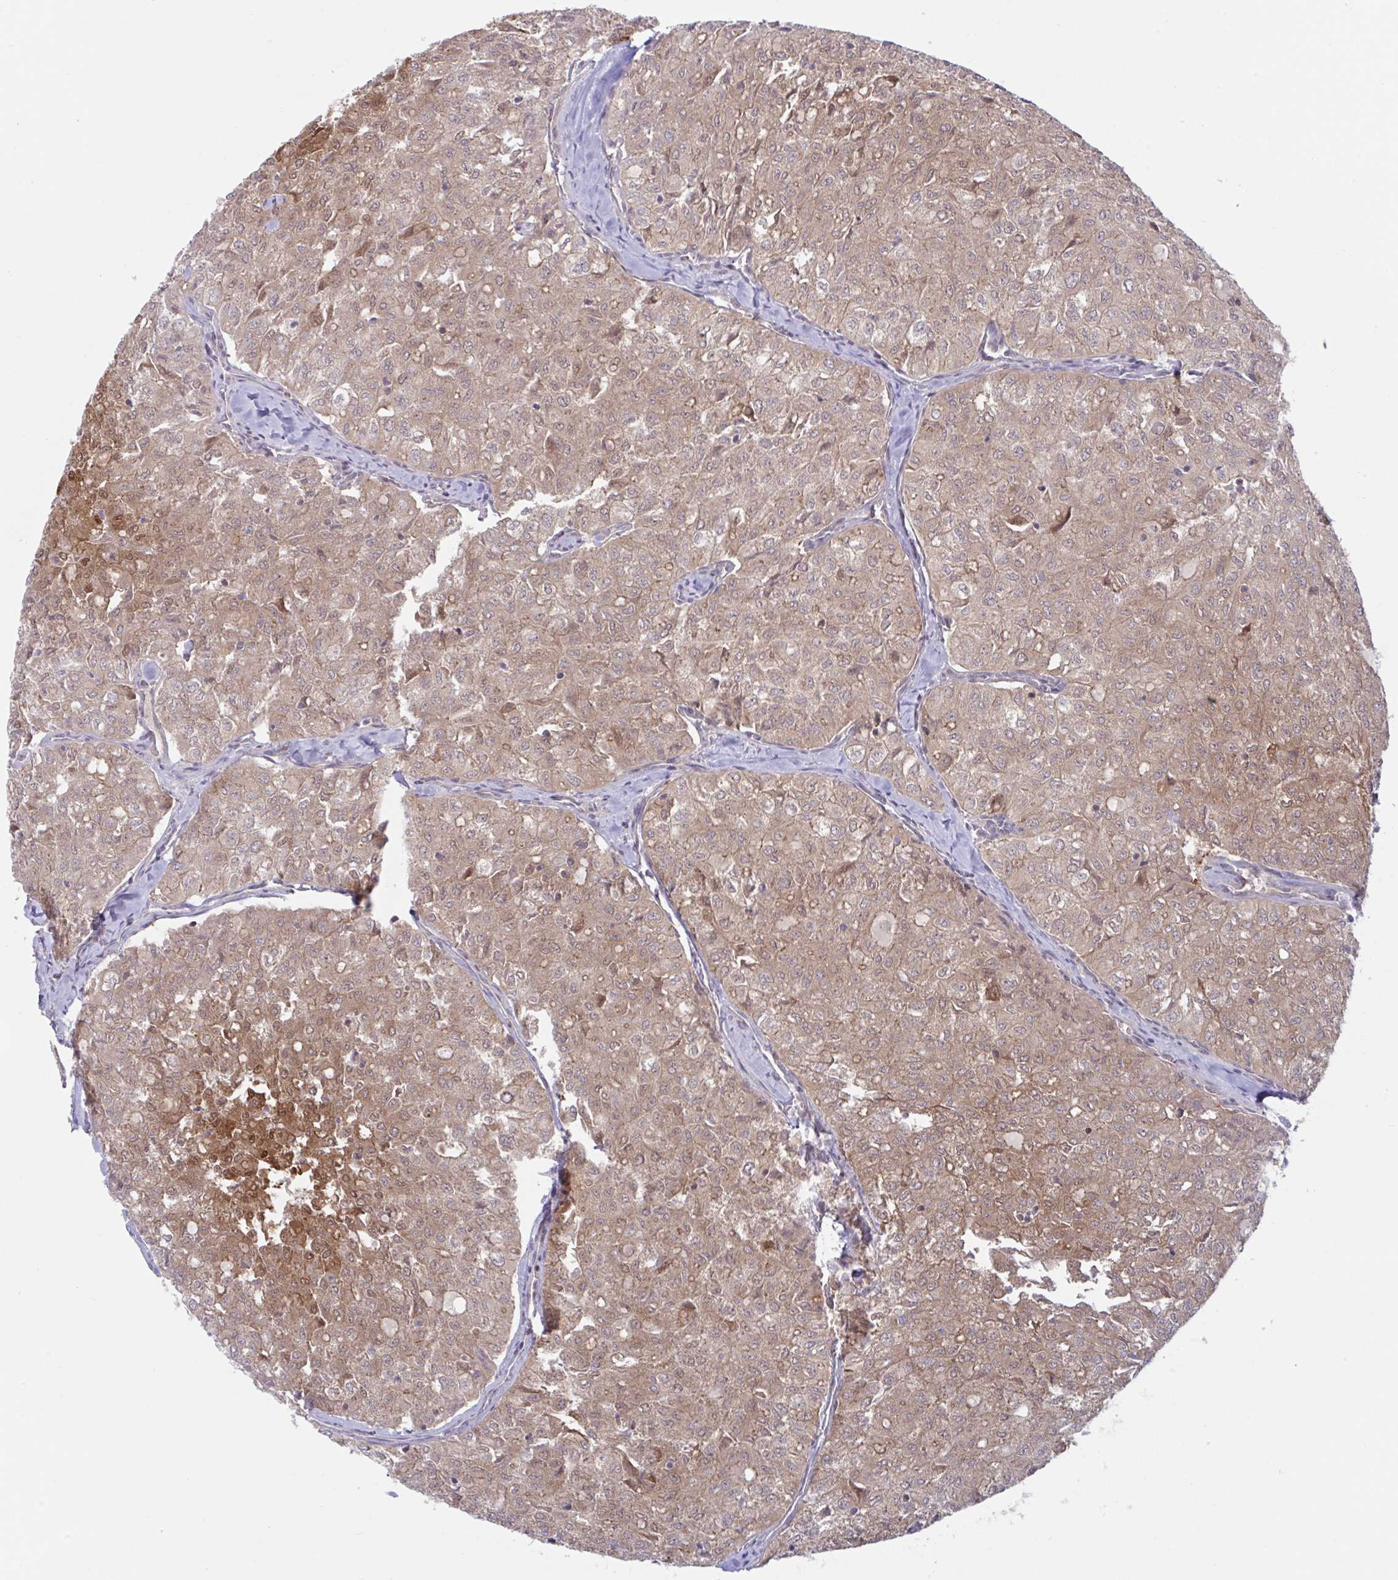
{"staining": {"intensity": "moderate", "quantity": ">75%", "location": "cytoplasmic/membranous,nuclear"}, "tissue": "thyroid cancer", "cell_type": "Tumor cells", "image_type": "cancer", "snomed": [{"axis": "morphology", "description": "Follicular adenoma carcinoma, NOS"}, {"axis": "topography", "description": "Thyroid gland"}], "caption": "Immunohistochemical staining of thyroid cancer shows medium levels of moderate cytoplasmic/membranous and nuclear protein positivity in about >75% of tumor cells. (DAB (3,3'-diaminobenzidine) = brown stain, brightfield microscopy at high magnification).", "gene": "LMNTD2", "patient": {"sex": "male", "age": 75}}